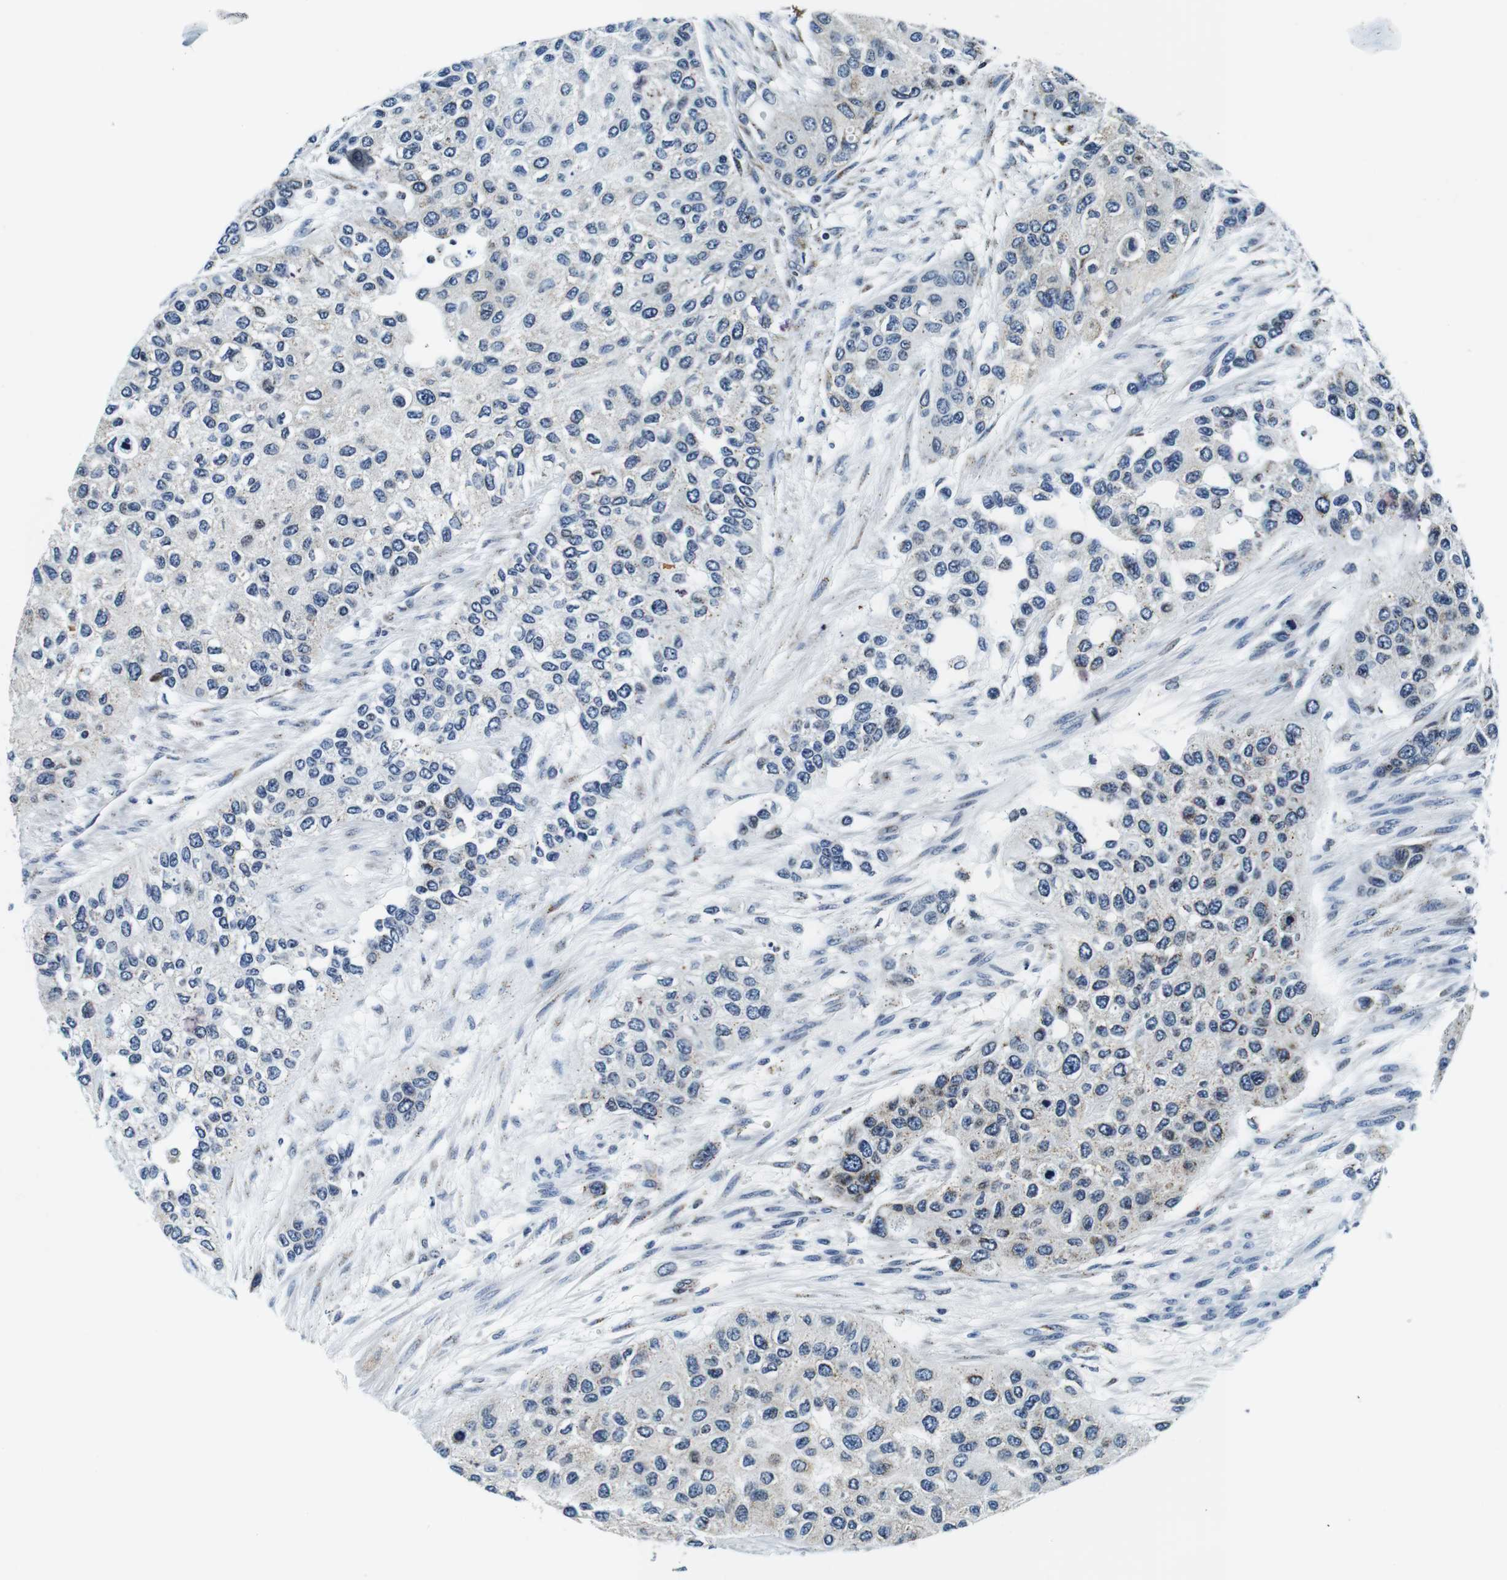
{"staining": {"intensity": "weak", "quantity": "<25%", "location": "cytoplasmic/membranous"}, "tissue": "urothelial cancer", "cell_type": "Tumor cells", "image_type": "cancer", "snomed": [{"axis": "morphology", "description": "Urothelial carcinoma, High grade"}, {"axis": "topography", "description": "Urinary bladder"}], "caption": "Tumor cells are negative for brown protein staining in urothelial carcinoma (high-grade).", "gene": "FAR2", "patient": {"sex": "female", "age": 56}}